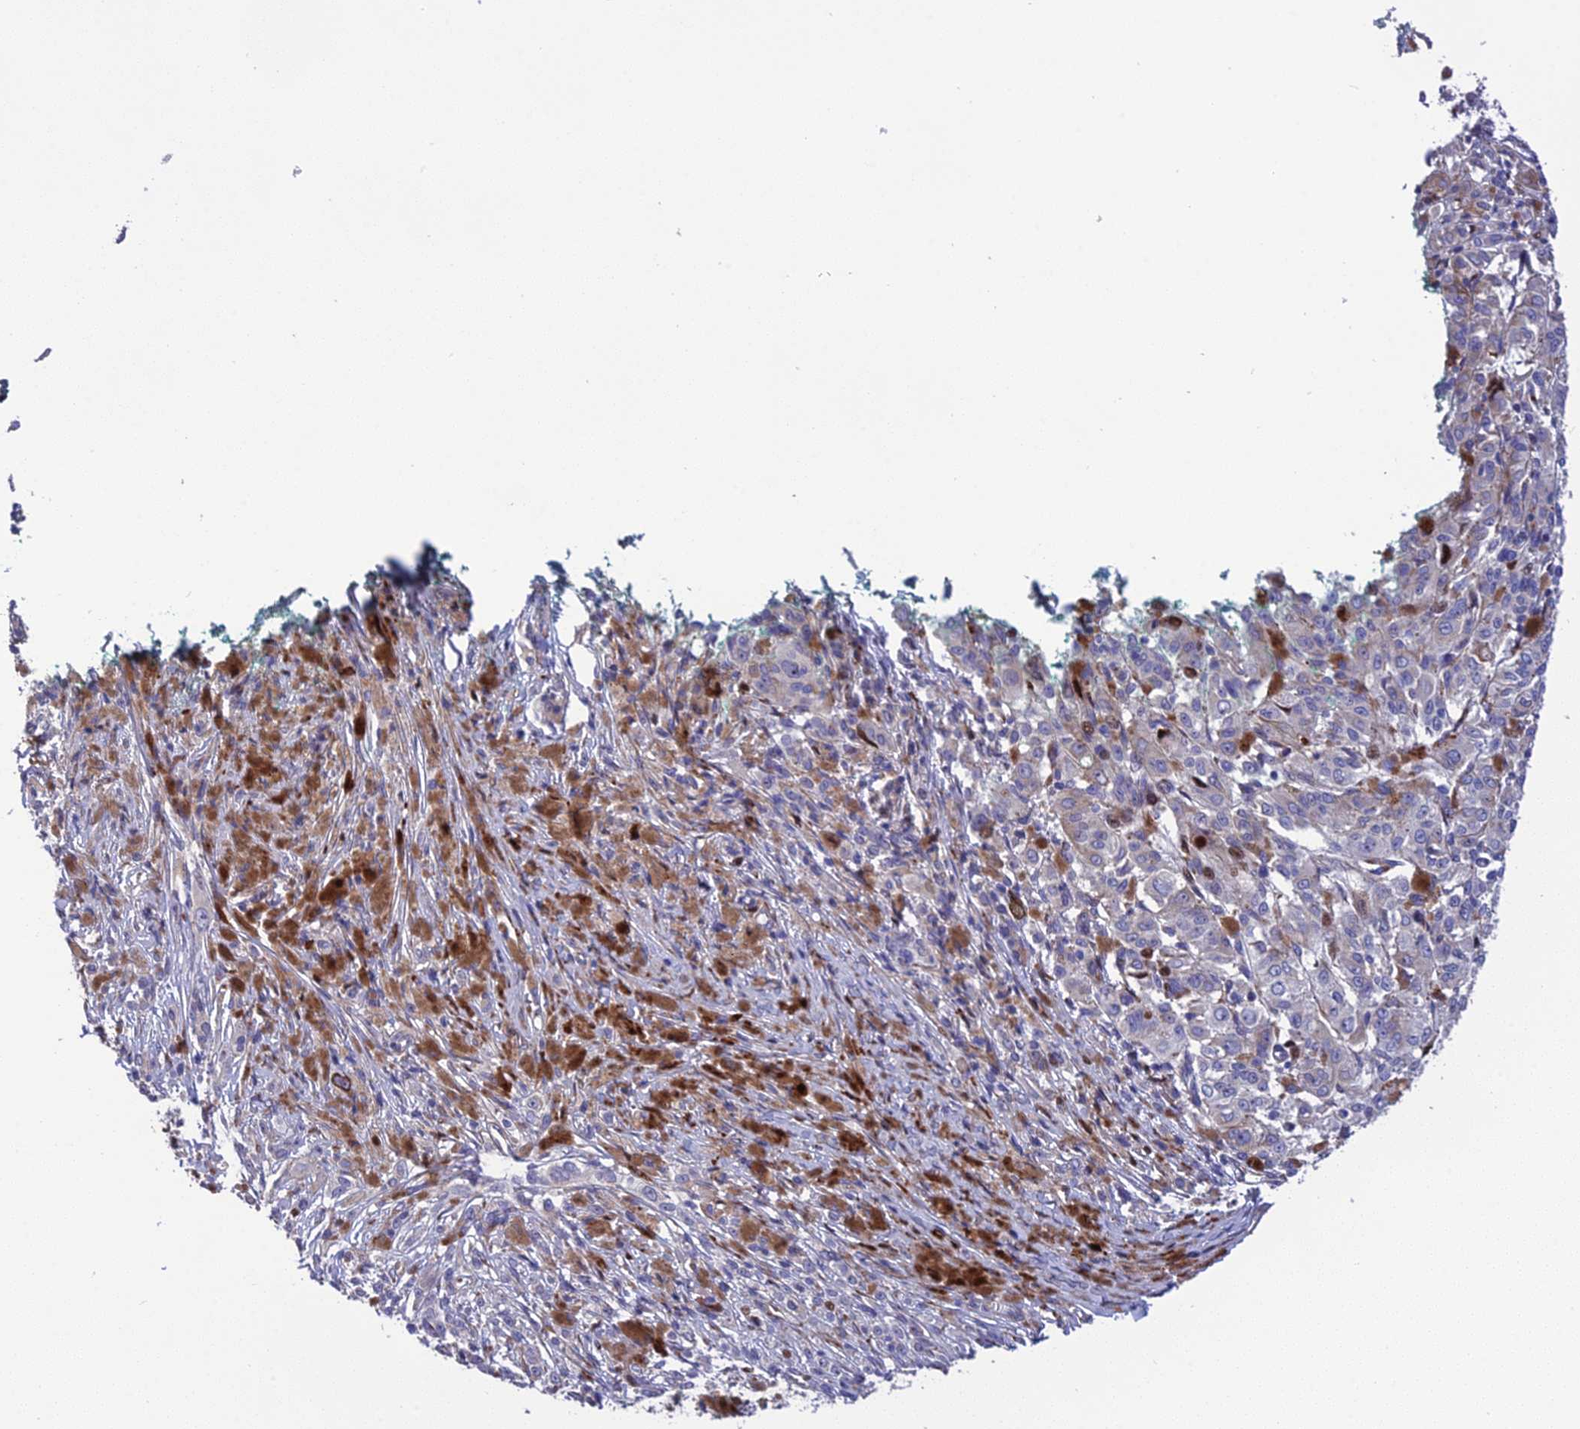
{"staining": {"intensity": "negative", "quantity": "none", "location": "none"}, "tissue": "melanoma", "cell_type": "Tumor cells", "image_type": "cancer", "snomed": [{"axis": "morphology", "description": "Malignant melanoma, NOS"}, {"axis": "topography", "description": "Skin"}], "caption": "Immunohistochemistry (IHC) photomicrograph of neoplastic tissue: melanoma stained with DAB exhibits no significant protein positivity in tumor cells. Nuclei are stained in blue.", "gene": "CPSF4L", "patient": {"sex": "female", "age": 52}}